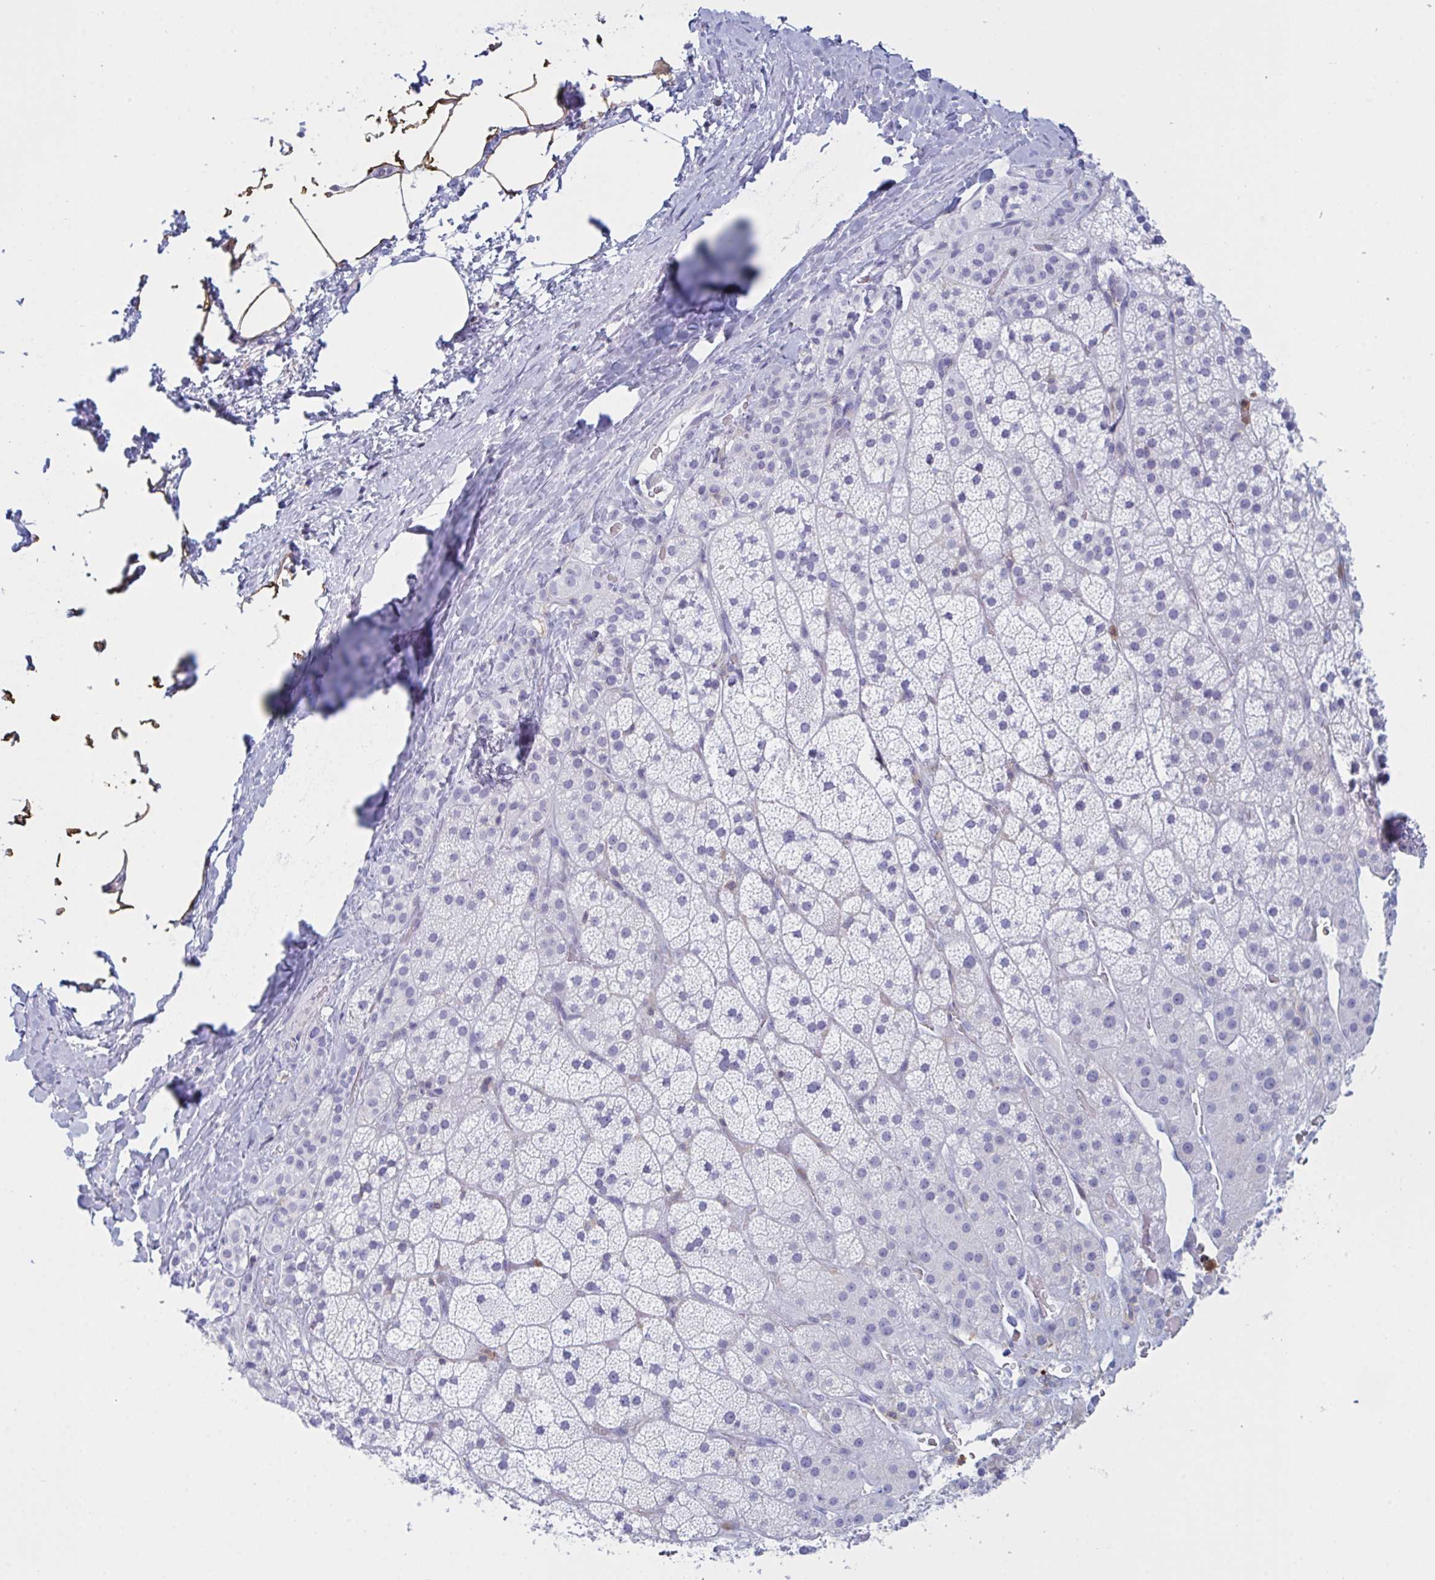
{"staining": {"intensity": "negative", "quantity": "none", "location": "none"}, "tissue": "adrenal gland", "cell_type": "Glandular cells", "image_type": "normal", "snomed": [{"axis": "morphology", "description": "Normal tissue, NOS"}, {"axis": "topography", "description": "Adrenal gland"}], "caption": "DAB (3,3'-diaminobenzidine) immunohistochemical staining of unremarkable adrenal gland demonstrates no significant staining in glandular cells. (Immunohistochemistry (ihc), brightfield microscopy, high magnification).", "gene": "MYO1F", "patient": {"sex": "male", "age": 57}}